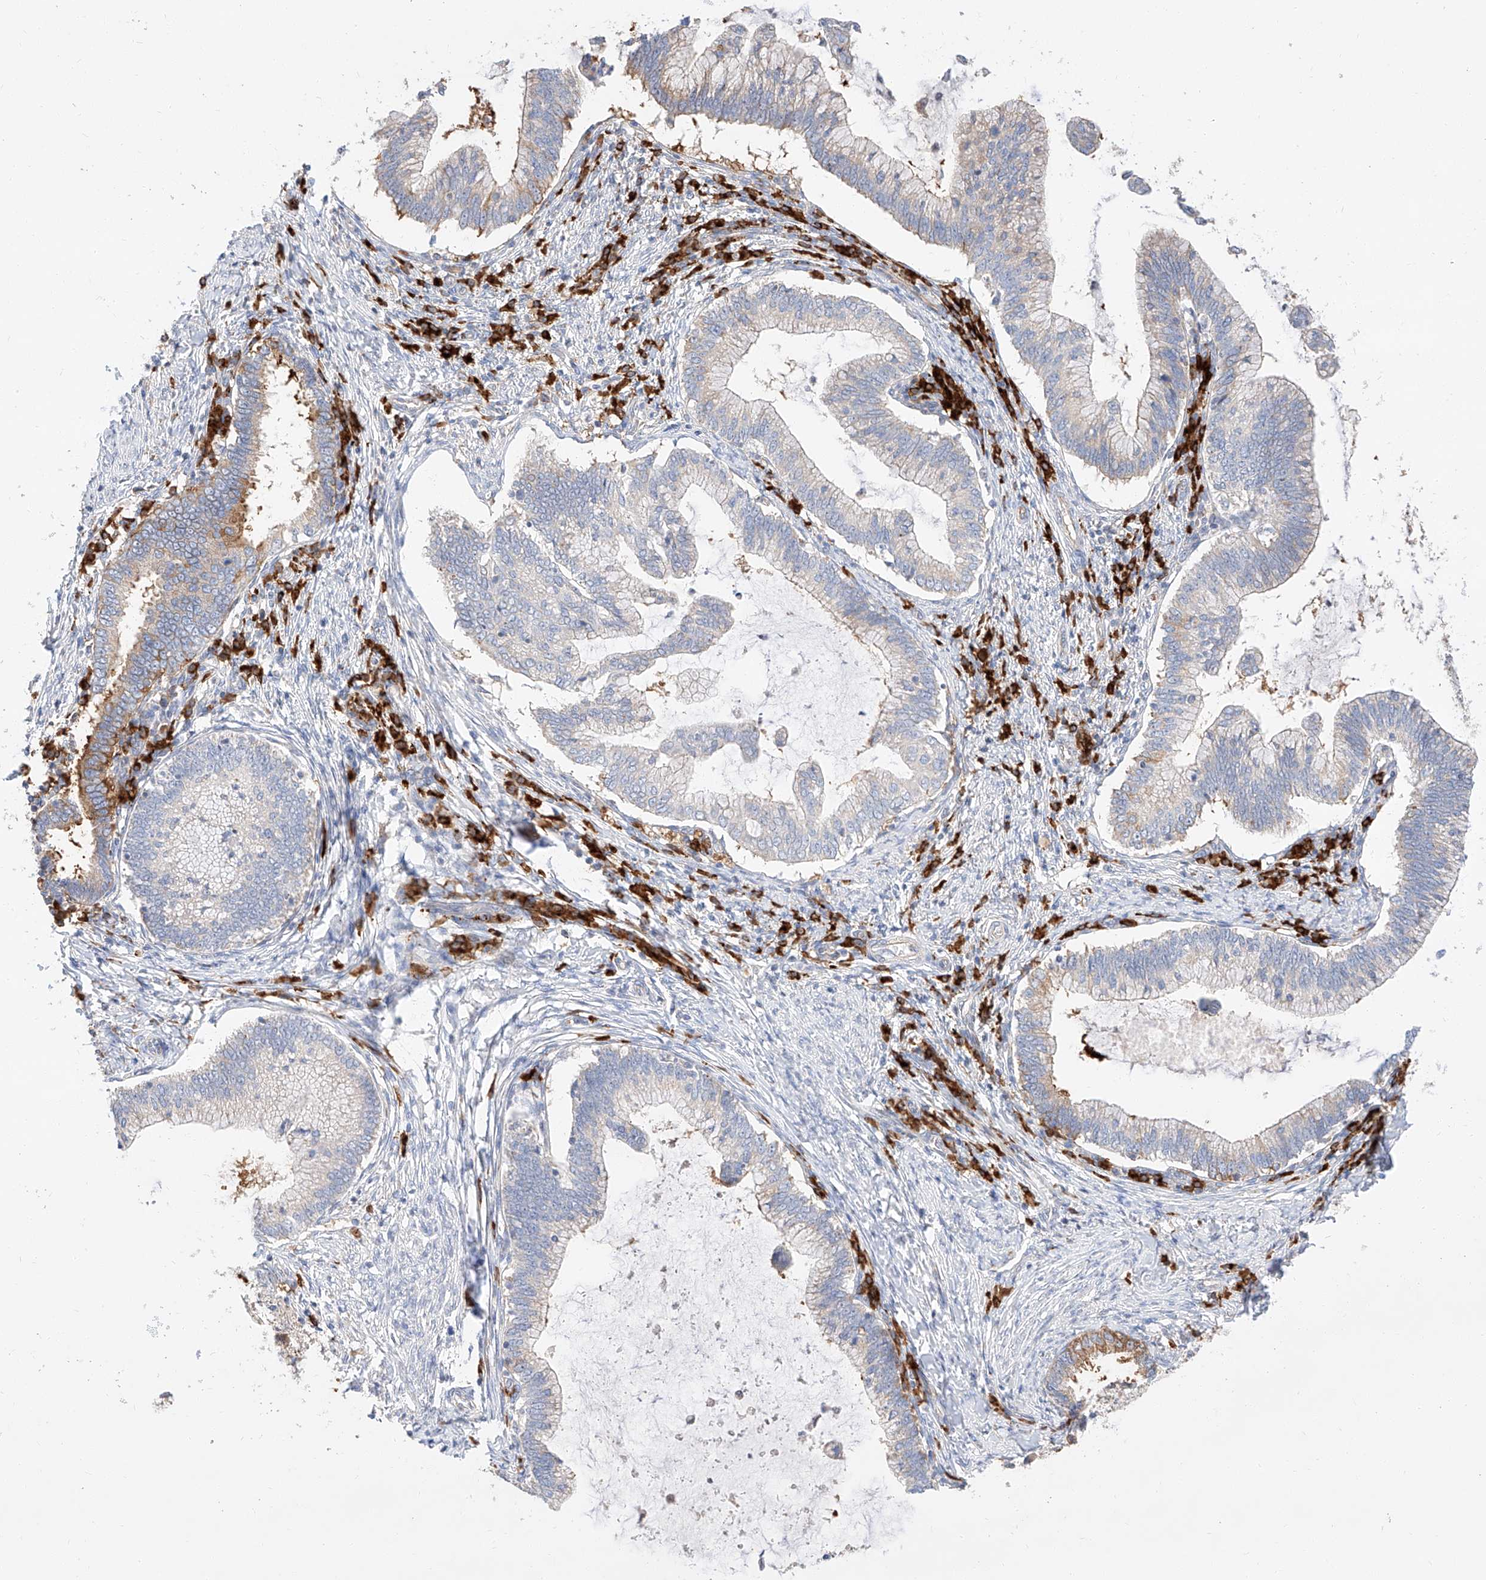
{"staining": {"intensity": "weak", "quantity": "<25%", "location": "cytoplasmic/membranous"}, "tissue": "cervical cancer", "cell_type": "Tumor cells", "image_type": "cancer", "snomed": [{"axis": "morphology", "description": "Adenocarcinoma, NOS"}, {"axis": "topography", "description": "Cervix"}], "caption": "Tumor cells show no significant protein staining in cervical cancer (adenocarcinoma).", "gene": "GLMN", "patient": {"sex": "female", "age": 36}}